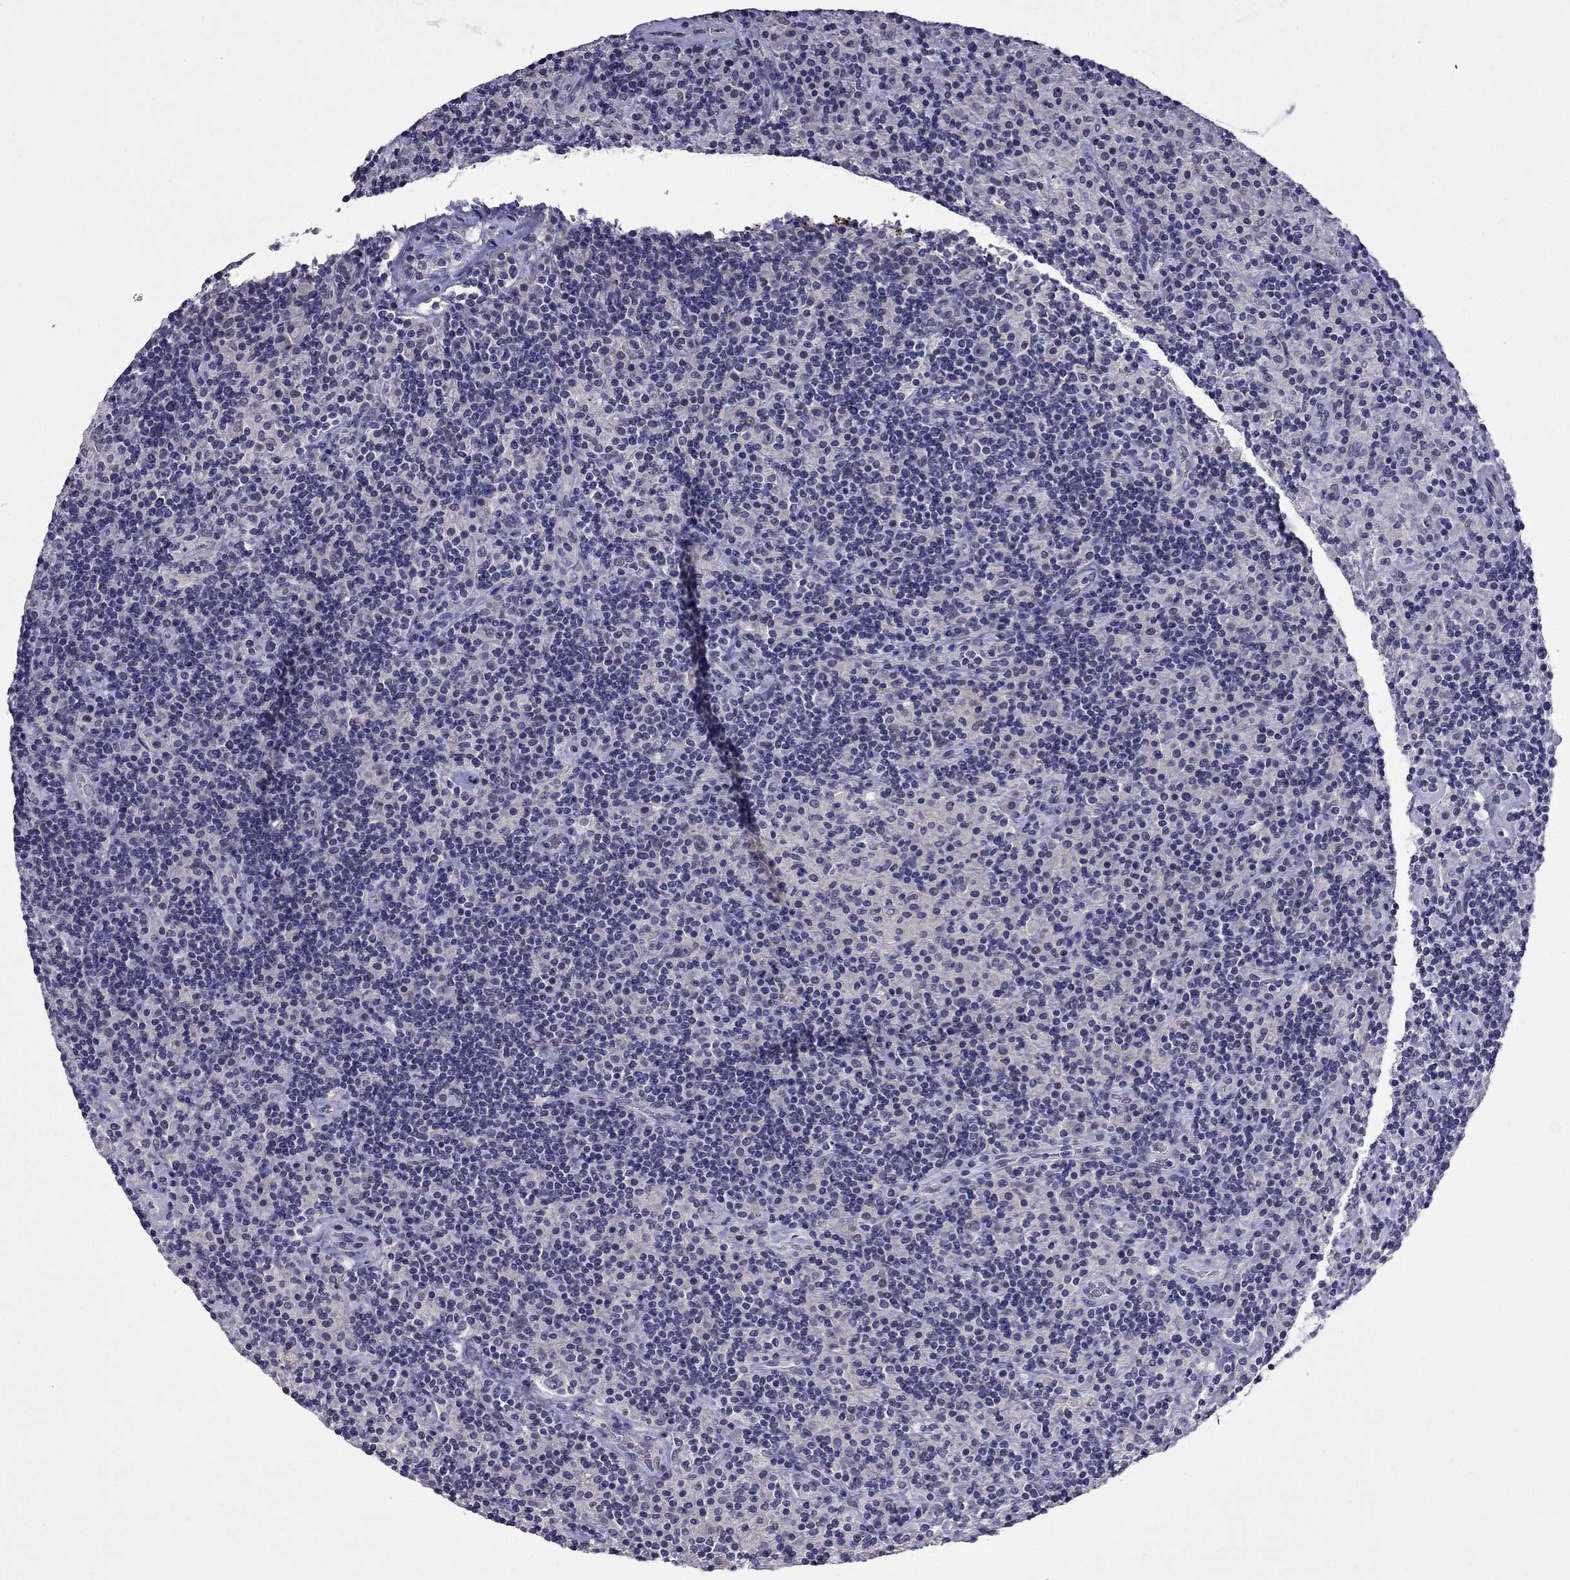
{"staining": {"intensity": "negative", "quantity": "none", "location": "none"}, "tissue": "lymphoma", "cell_type": "Tumor cells", "image_type": "cancer", "snomed": [{"axis": "morphology", "description": "Hodgkin's disease, NOS"}, {"axis": "topography", "description": "Lymph node"}], "caption": "The IHC micrograph has no significant staining in tumor cells of lymphoma tissue. (Stains: DAB (3,3'-diaminobenzidine) immunohistochemistry with hematoxylin counter stain, Microscopy: brightfield microscopy at high magnification).", "gene": "STAR", "patient": {"sex": "male", "age": 70}}